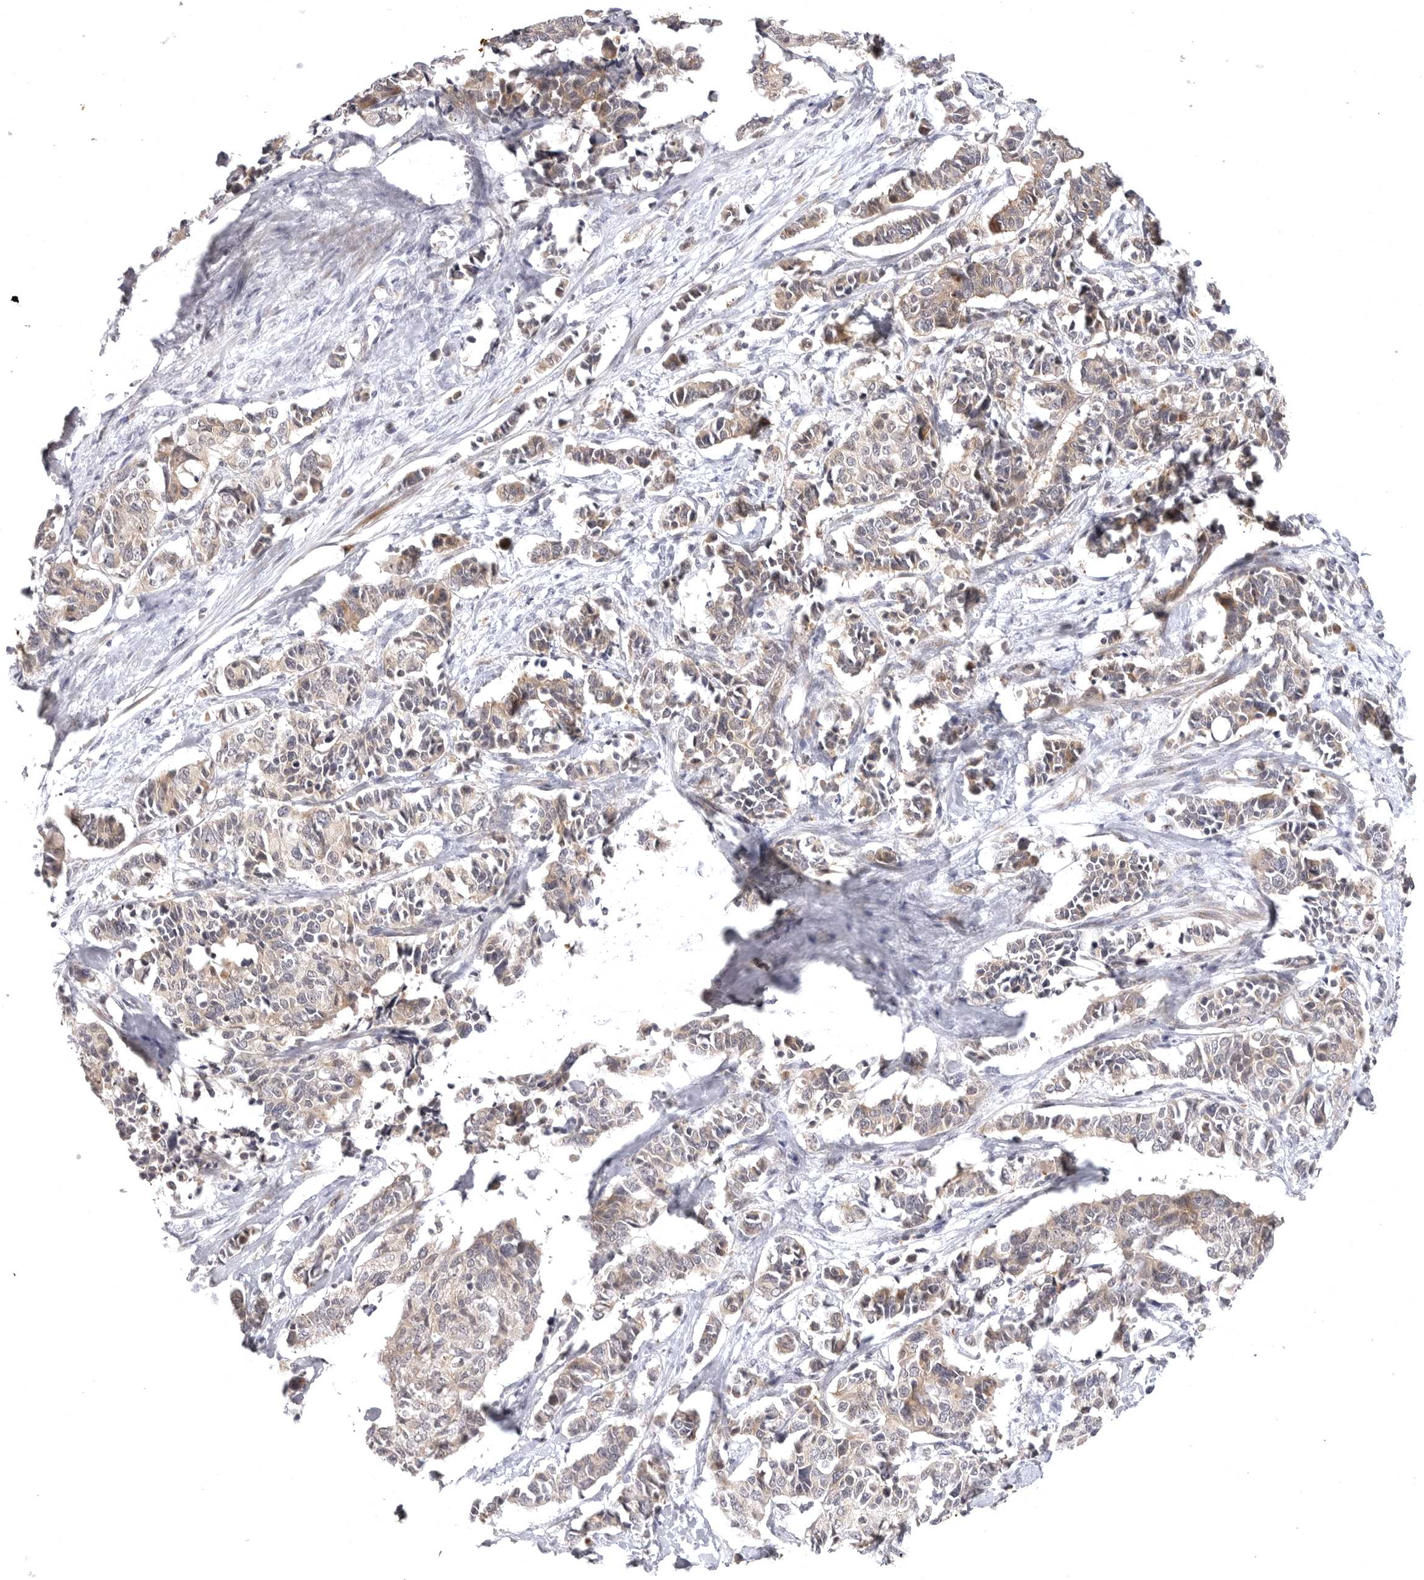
{"staining": {"intensity": "weak", "quantity": "25%-75%", "location": "cytoplasmic/membranous"}, "tissue": "cervical cancer", "cell_type": "Tumor cells", "image_type": "cancer", "snomed": [{"axis": "morphology", "description": "Normal tissue, NOS"}, {"axis": "morphology", "description": "Squamous cell carcinoma, NOS"}, {"axis": "topography", "description": "Cervix"}], "caption": "Cervical cancer (squamous cell carcinoma) tissue demonstrates weak cytoplasmic/membranous positivity in about 25%-75% of tumor cells (DAB IHC, brown staining for protein, blue staining for nuclei).", "gene": "CD300LD", "patient": {"sex": "female", "age": 35}}